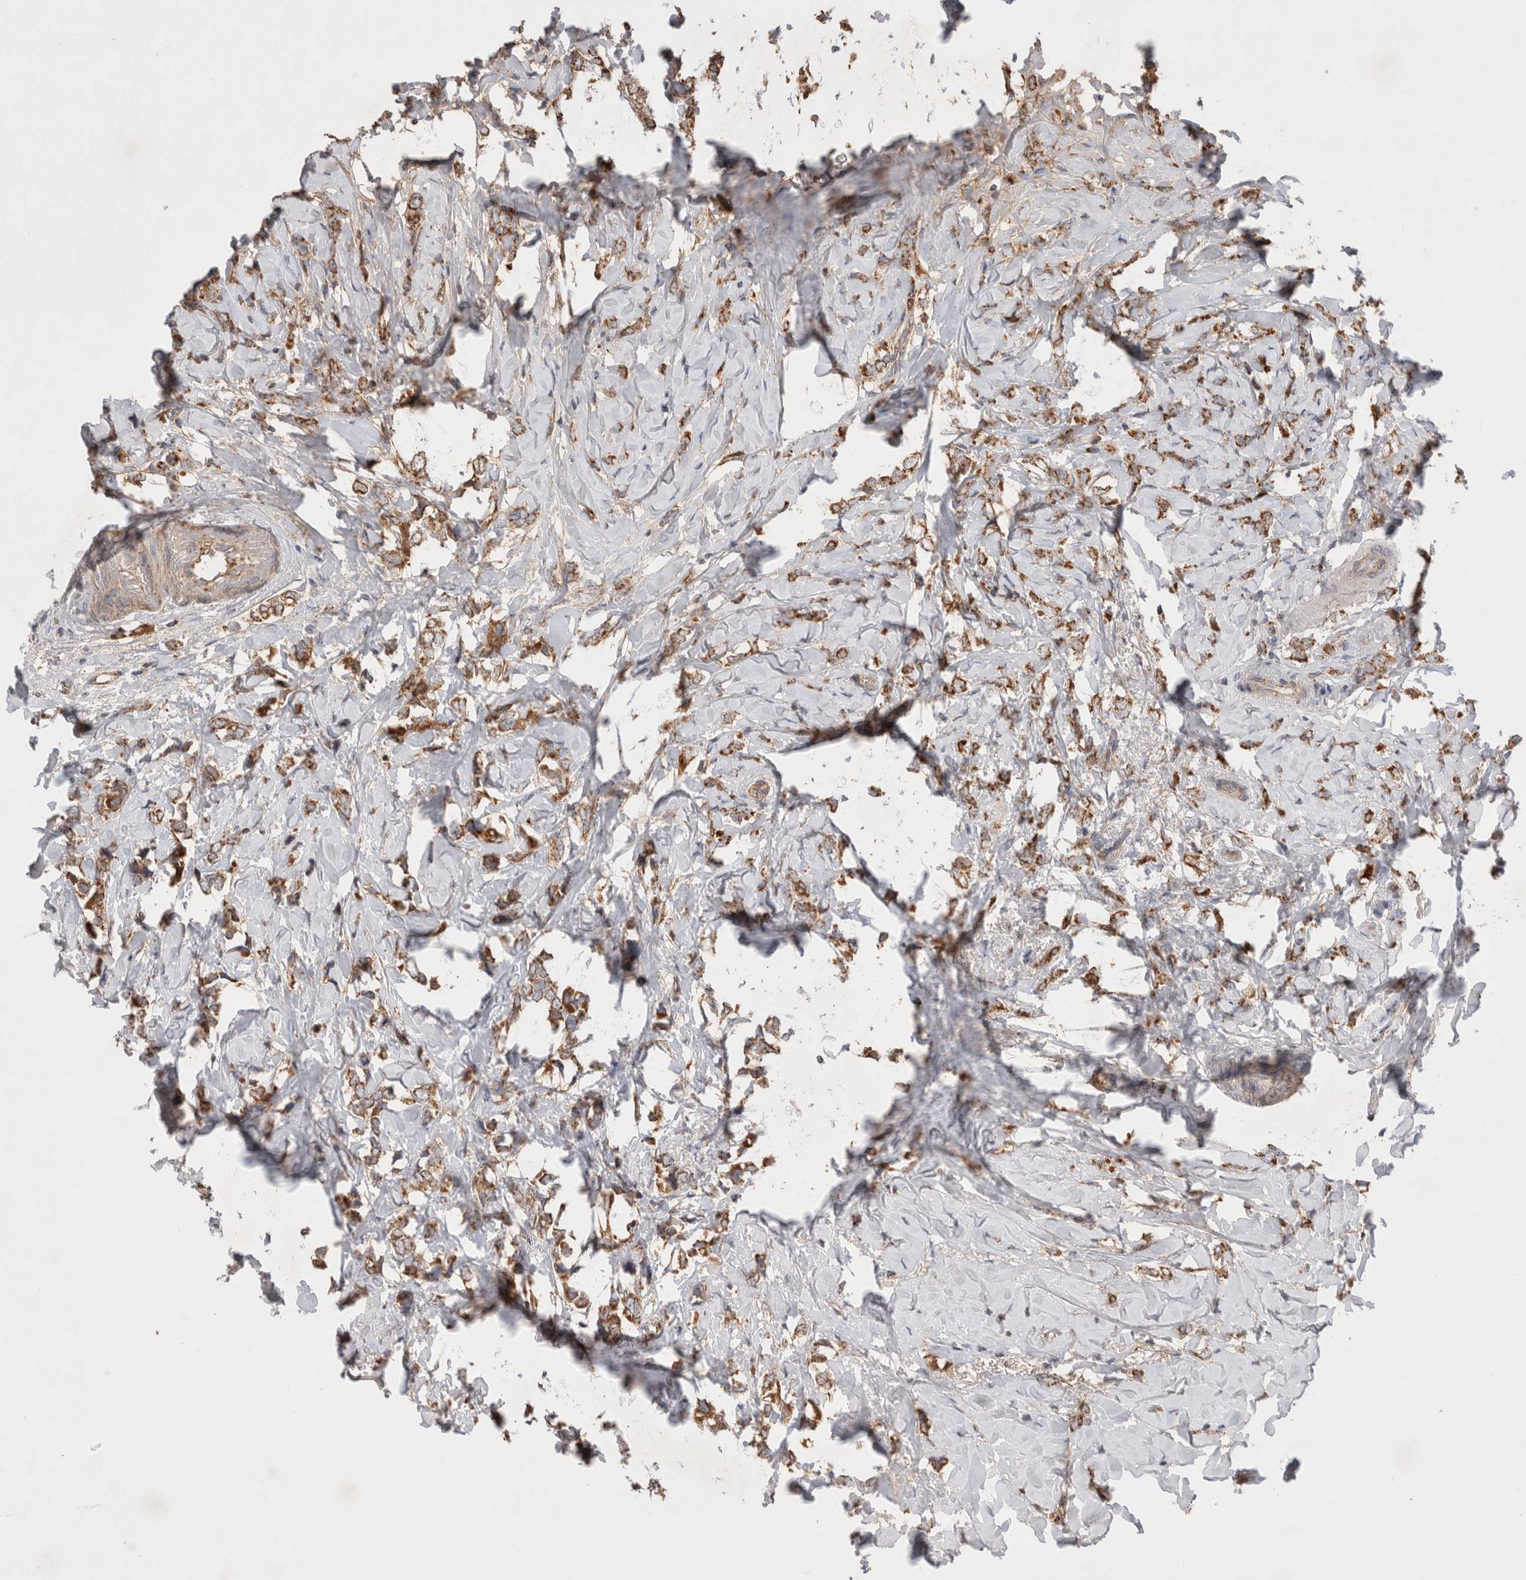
{"staining": {"intensity": "moderate", "quantity": ">75%", "location": "cytoplasmic/membranous"}, "tissue": "breast cancer", "cell_type": "Tumor cells", "image_type": "cancer", "snomed": [{"axis": "morphology", "description": "Normal tissue, NOS"}, {"axis": "morphology", "description": "Lobular carcinoma"}, {"axis": "topography", "description": "Breast"}], "caption": "Breast cancer (lobular carcinoma) stained with DAB immunohistochemistry (IHC) reveals medium levels of moderate cytoplasmic/membranous expression in approximately >75% of tumor cells. The staining was performed using DAB, with brown indicating positive protein expression. Nuclei are stained blue with hematoxylin.", "gene": "MRPS28", "patient": {"sex": "female", "age": 47}}